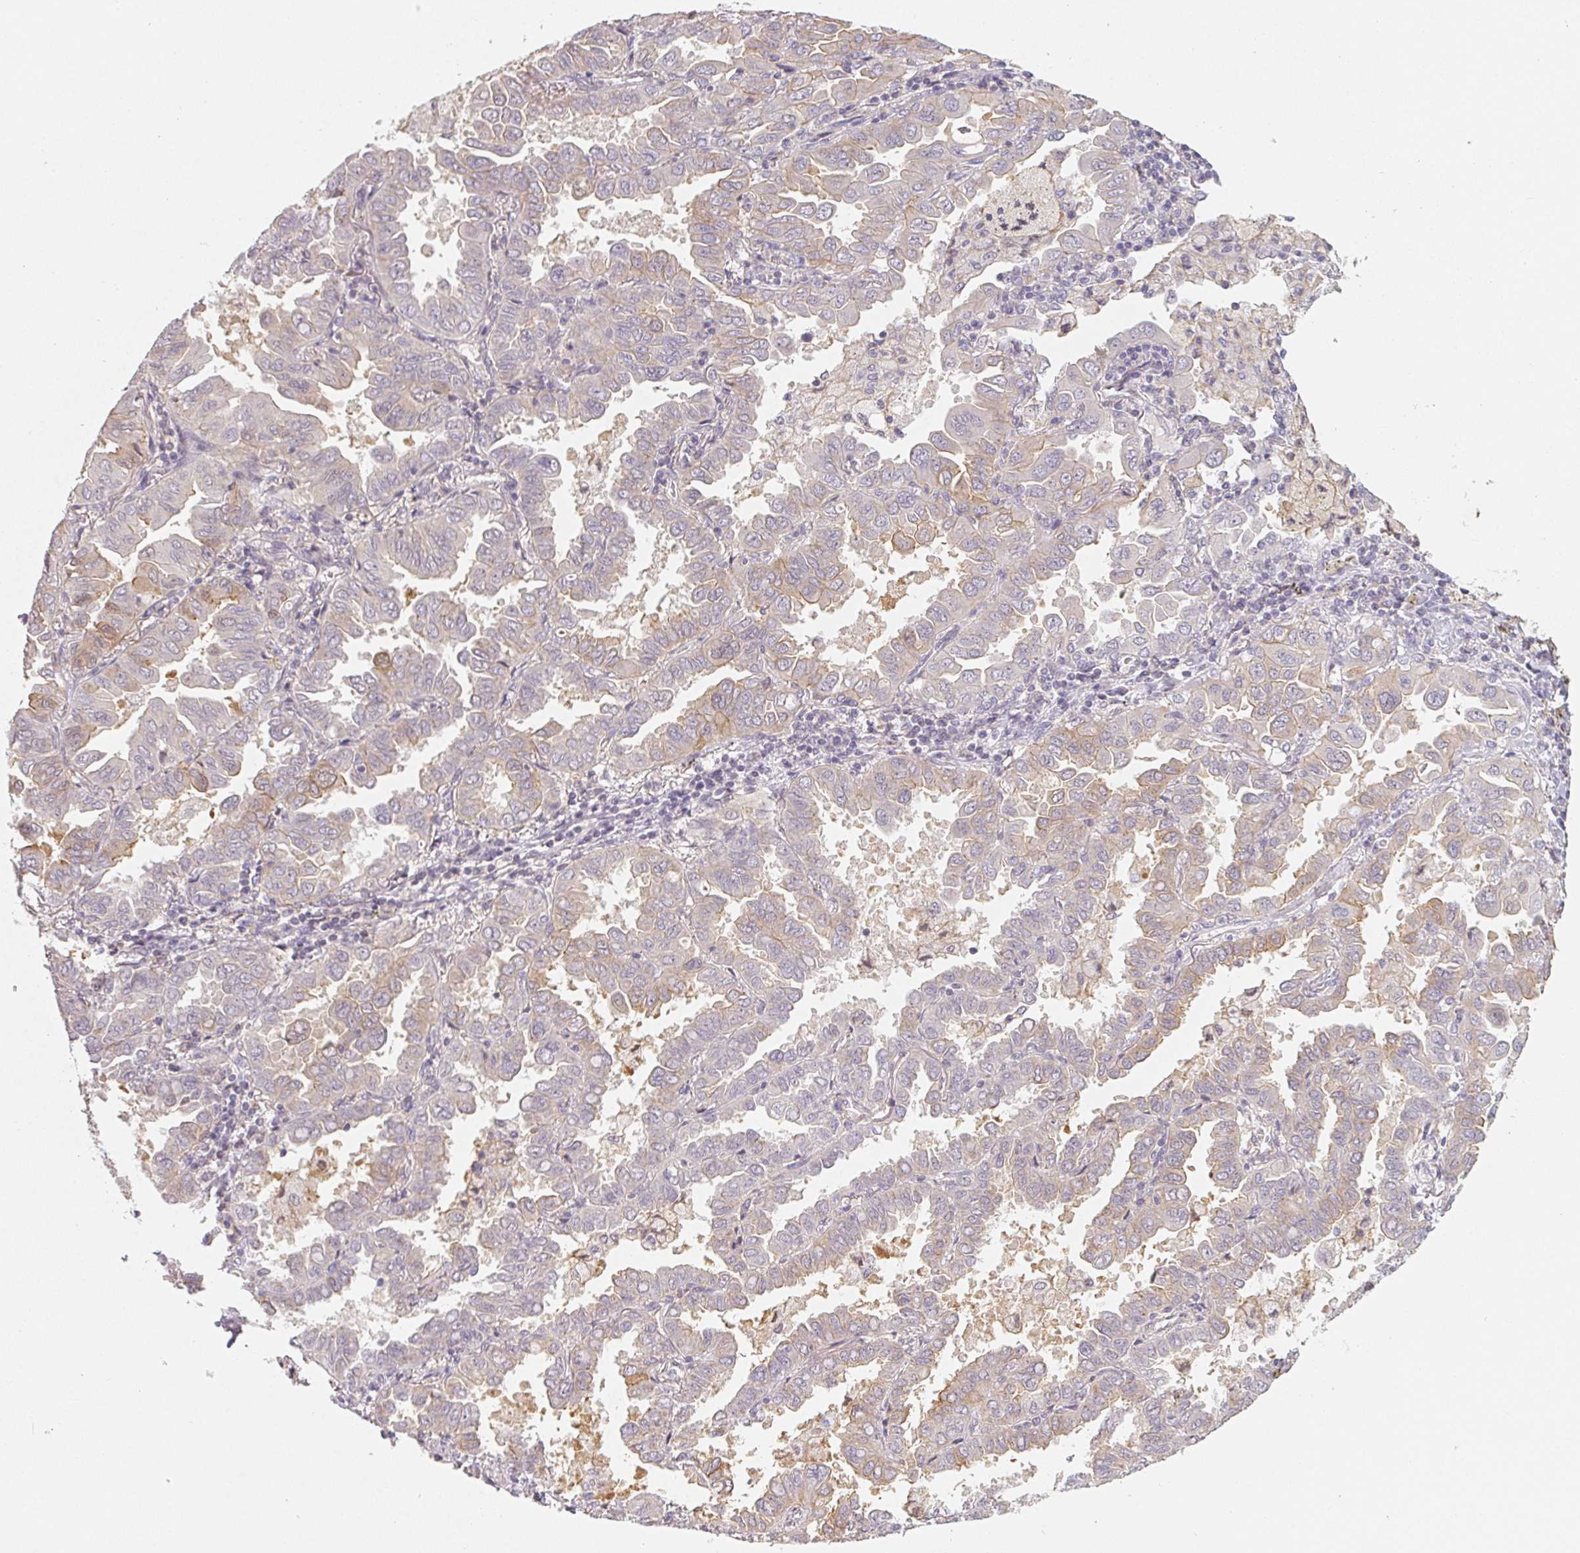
{"staining": {"intensity": "weak", "quantity": "<25%", "location": "cytoplasmic/membranous"}, "tissue": "lung cancer", "cell_type": "Tumor cells", "image_type": "cancer", "snomed": [{"axis": "morphology", "description": "Adenocarcinoma, NOS"}, {"axis": "topography", "description": "Lung"}], "caption": "A high-resolution micrograph shows immunohistochemistry (IHC) staining of lung adenocarcinoma, which displays no significant expression in tumor cells.", "gene": "LRRC23", "patient": {"sex": "male", "age": 64}}